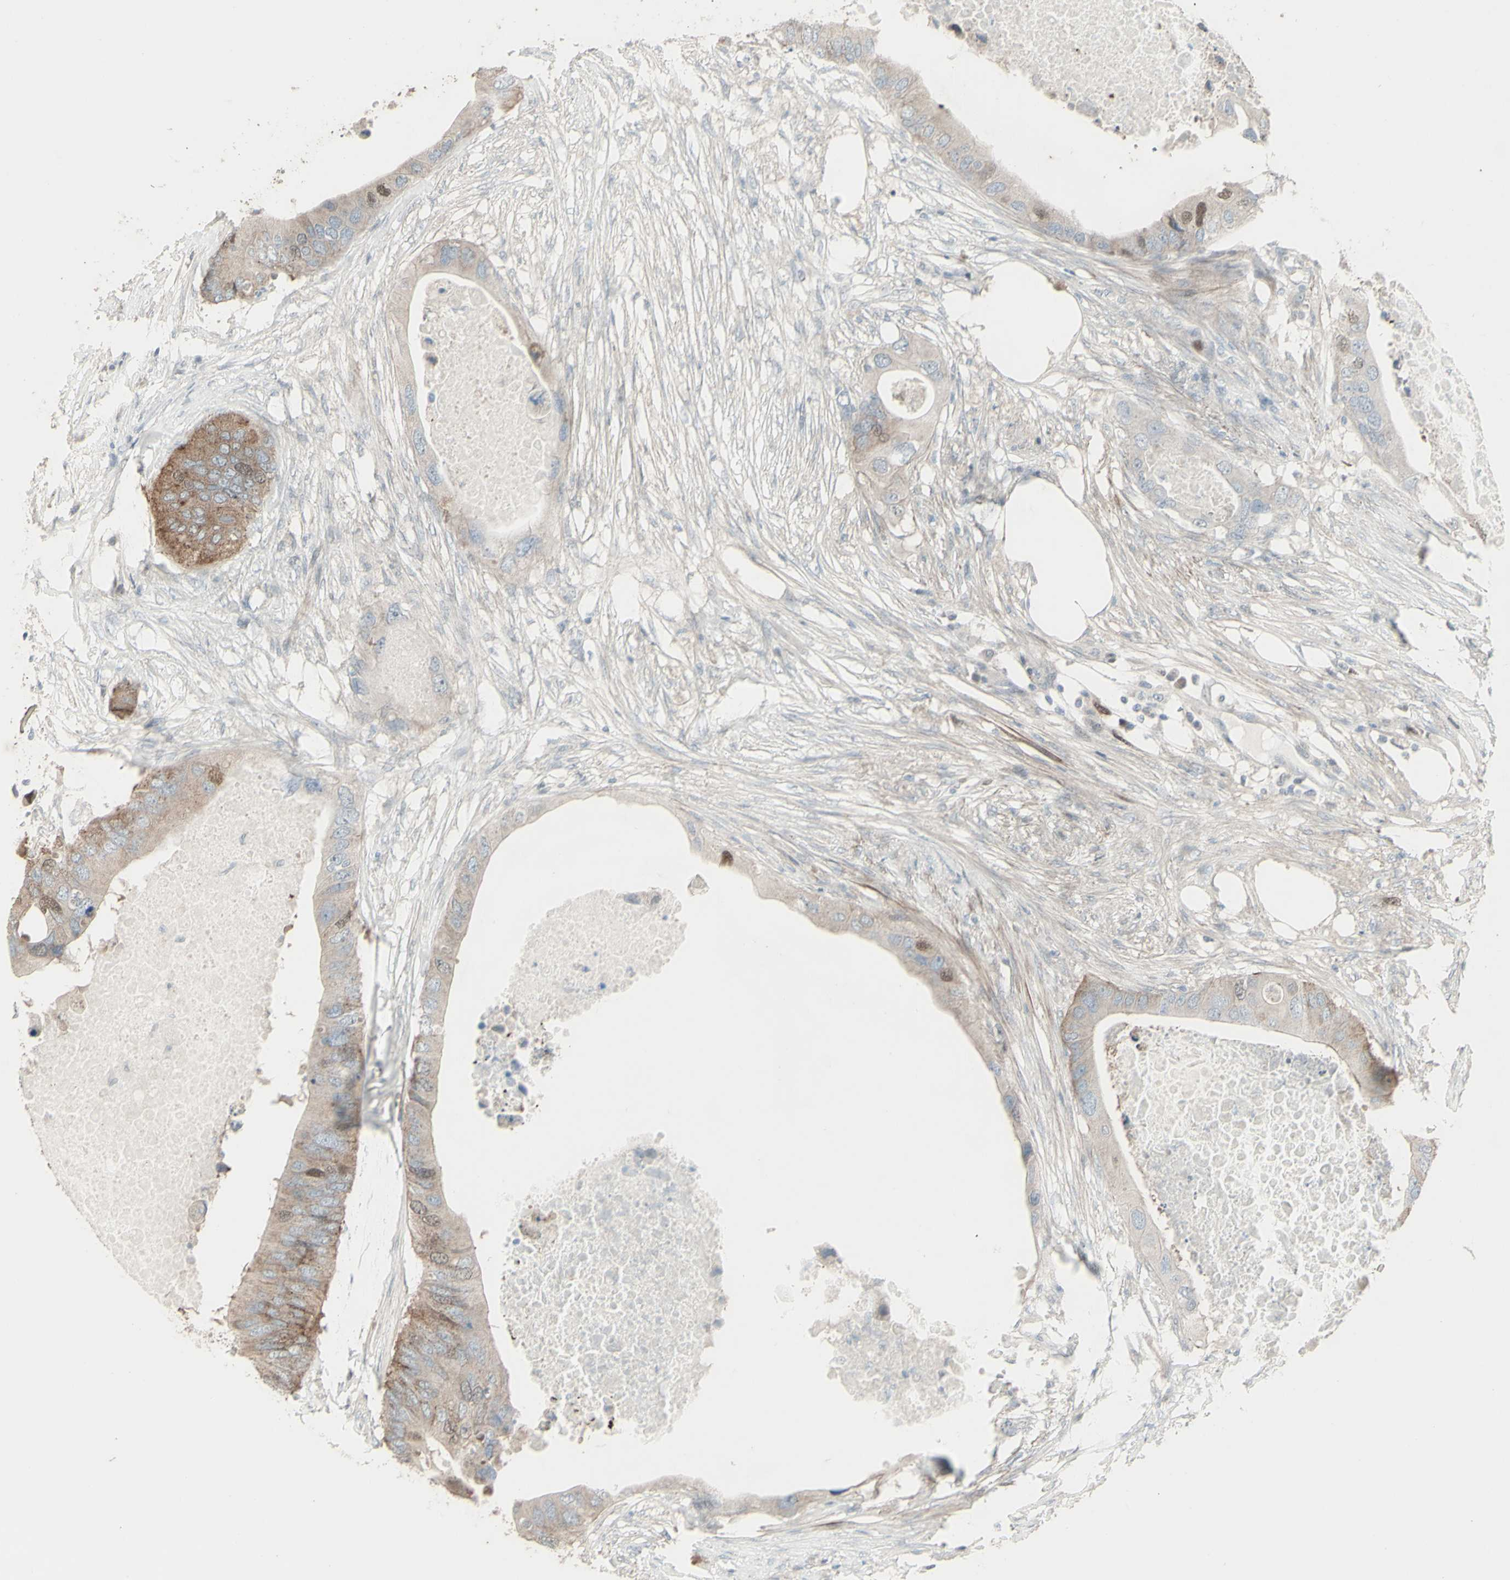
{"staining": {"intensity": "weak", "quantity": ">75%", "location": "cytoplasmic/membranous,nuclear"}, "tissue": "colorectal cancer", "cell_type": "Tumor cells", "image_type": "cancer", "snomed": [{"axis": "morphology", "description": "Adenocarcinoma, NOS"}, {"axis": "topography", "description": "Colon"}], "caption": "There is low levels of weak cytoplasmic/membranous and nuclear expression in tumor cells of colorectal cancer (adenocarcinoma), as demonstrated by immunohistochemical staining (brown color).", "gene": "GMNN", "patient": {"sex": "male", "age": 71}}